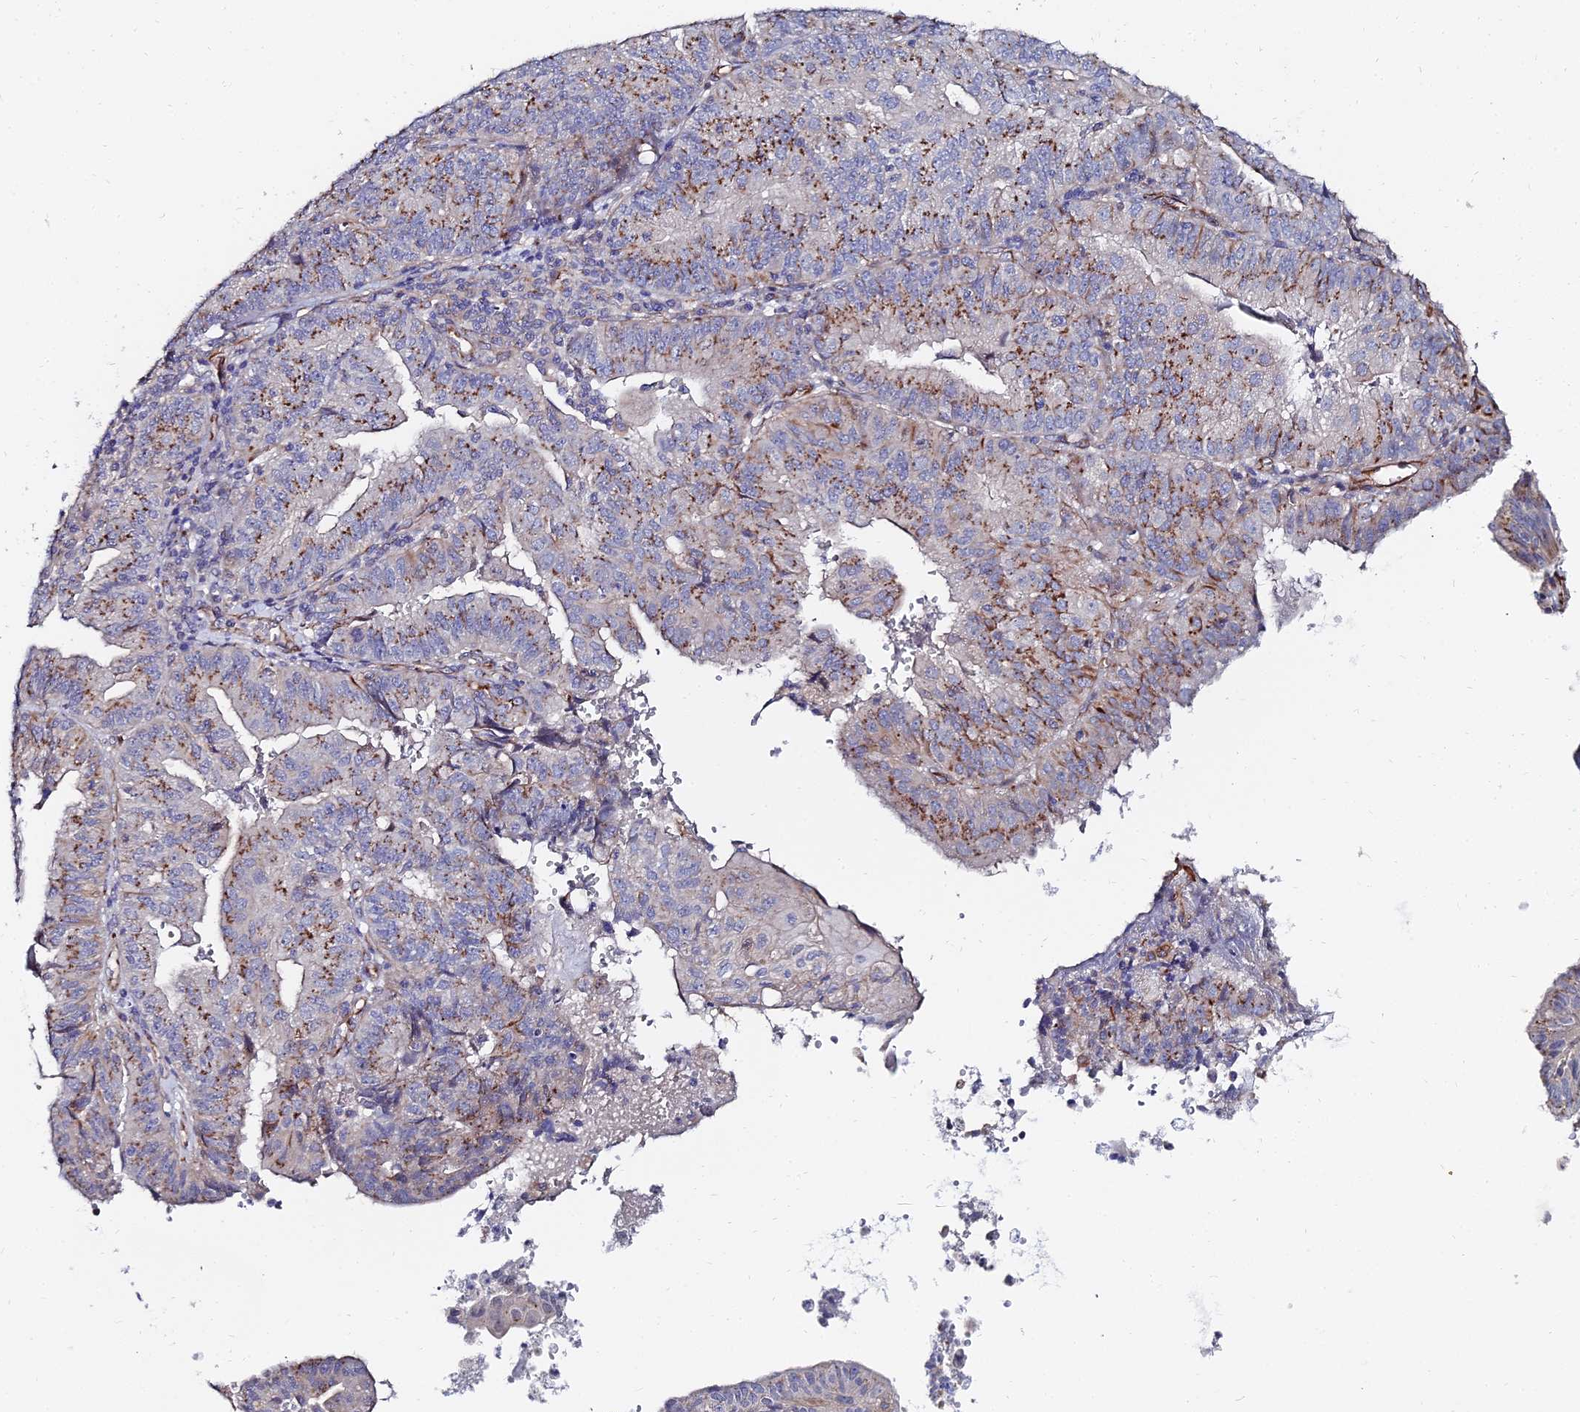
{"staining": {"intensity": "moderate", "quantity": "25%-75%", "location": "cytoplasmic/membranous"}, "tissue": "endometrial cancer", "cell_type": "Tumor cells", "image_type": "cancer", "snomed": [{"axis": "morphology", "description": "Adenocarcinoma, NOS"}, {"axis": "topography", "description": "Endometrium"}], "caption": "Endometrial adenocarcinoma stained for a protein demonstrates moderate cytoplasmic/membranous positivity in tumor cells. The protein is stained brown, and the nuclei are stained in blue (DAB IHC with brightfield microscopy, high magnification).", "gene": "BORCS8", "patient": {"sex": "female", "age": 56}}